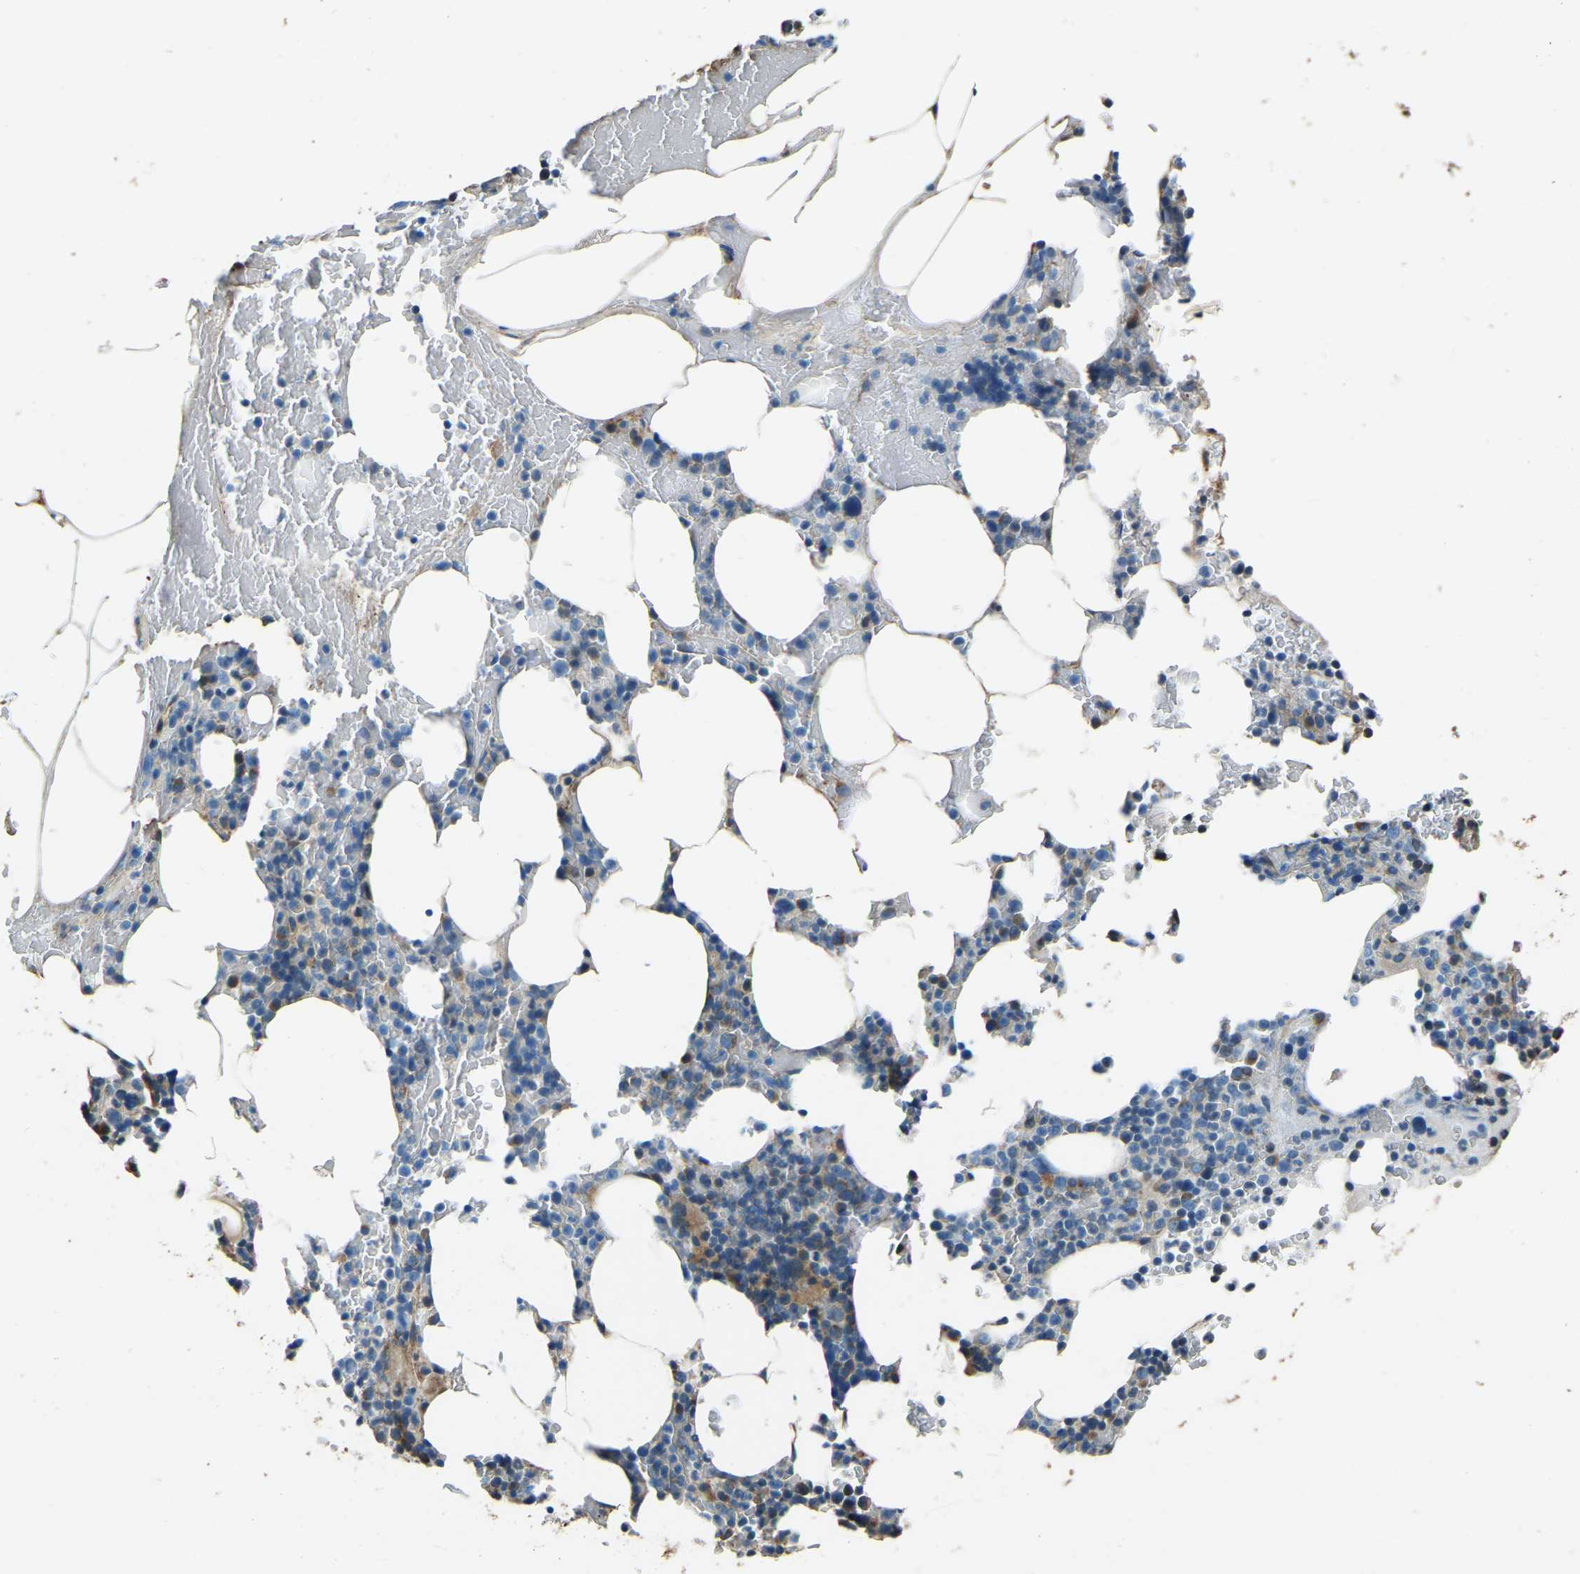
{"staining": {"intensity": "moderate", "quantity": "<25%", "location": "cytoplasmic/membranous"}, "tissue": "bone marrow", "cell_type": "Hematopoietic cells", "image_type": "normal", "snomed": [{"axis": "morphology", "description": "Normal tissue, NOS"}, {"axis": "topography", "description": "Bone marrow"}], "caption": "Hematopoietic cells show low levels of moderate cytoplasmic/membranous staining in about <25% of cells in unremarkable human bone marrow. The staining was performed using DAB (3,3'-diaminobenzidine) to visualize the protein expression in brown, while the nuclei were stained in blue with hematoxylin (Magnification: 20x).", "gene": "COL3A1", "patient": {"sex": "female", "age": 66}}